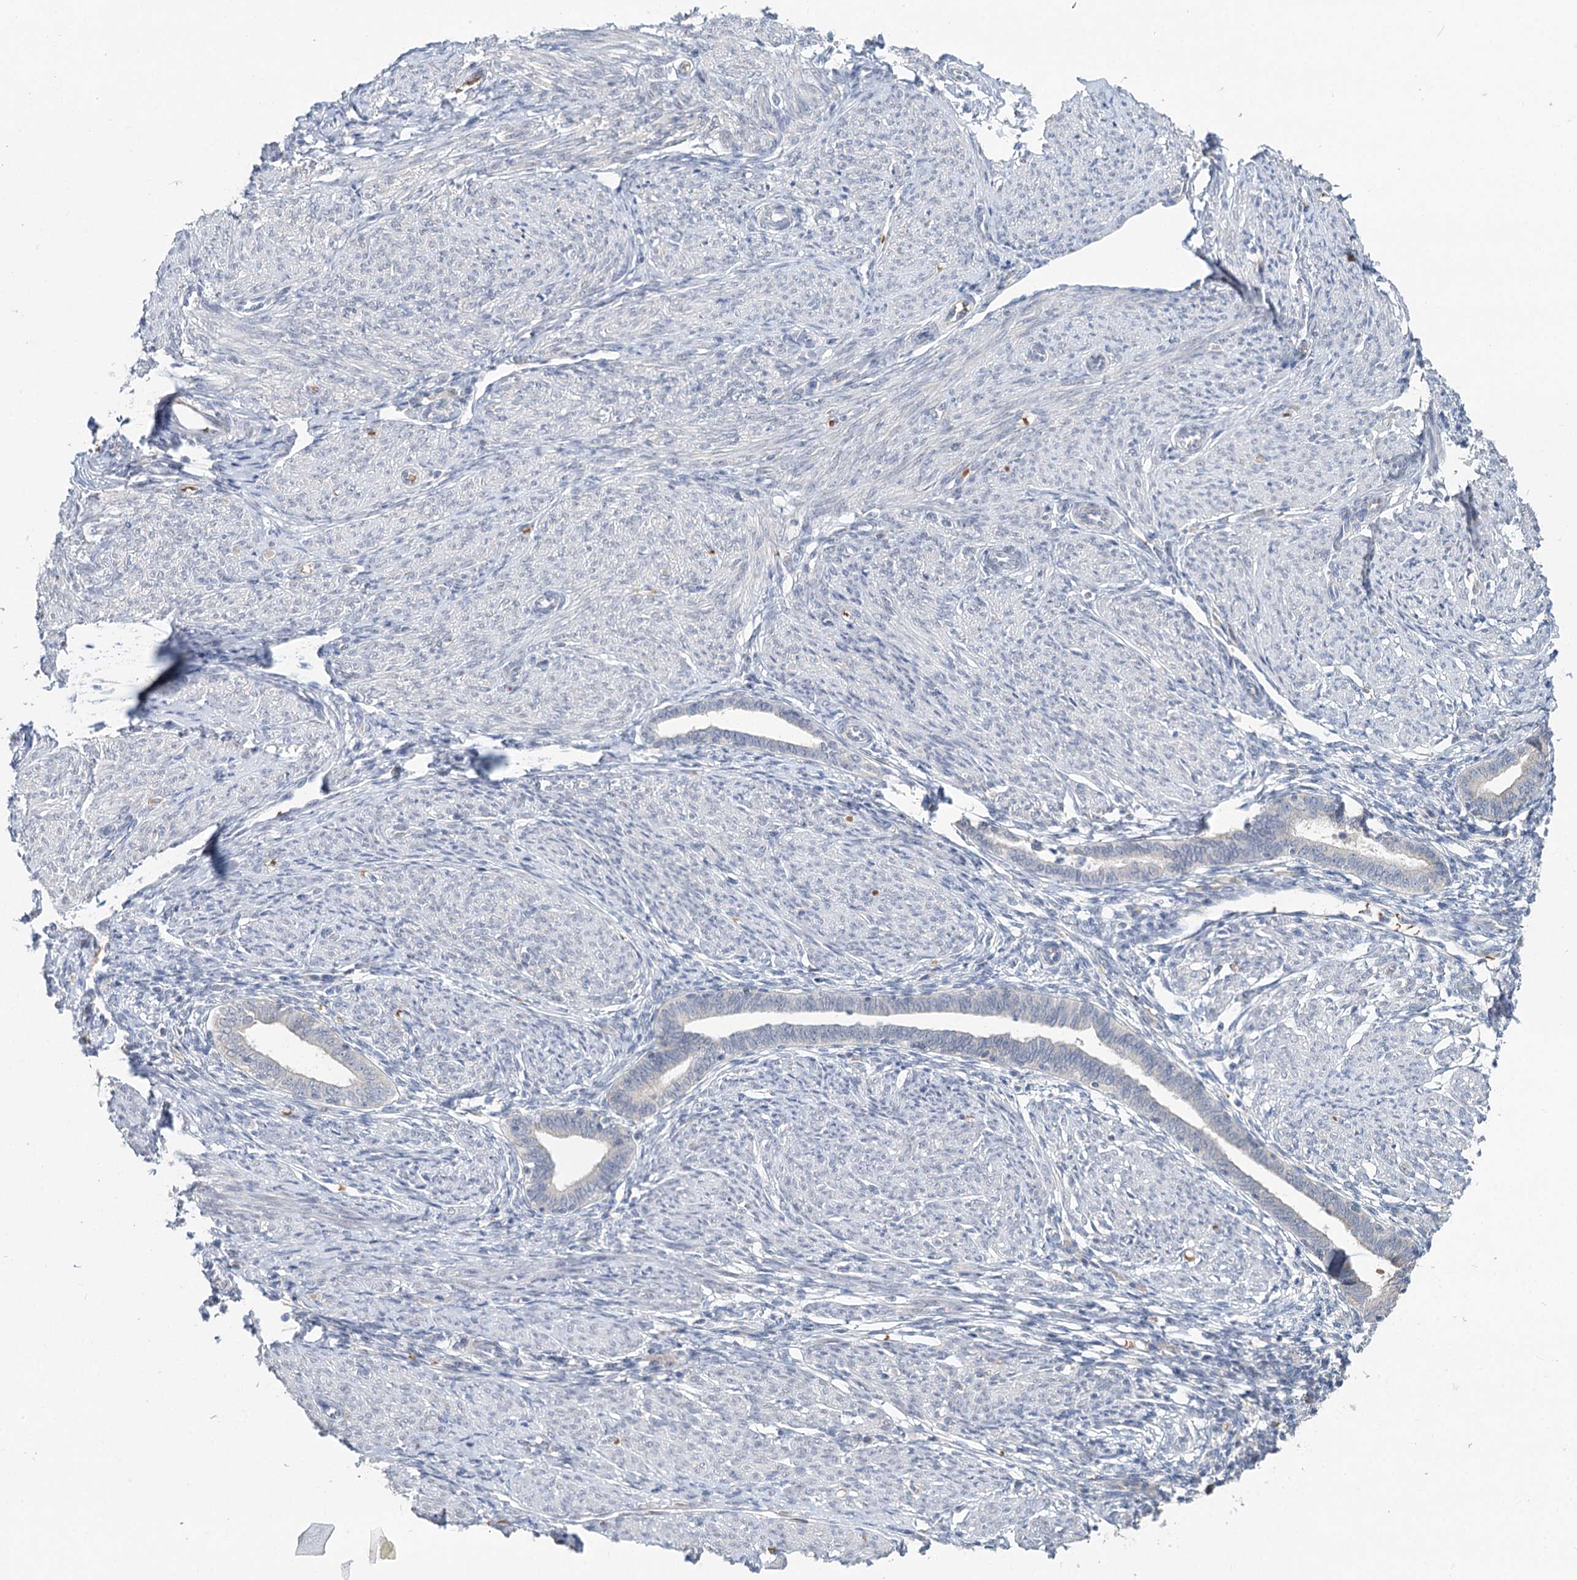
{"staining": {"intensity": "negative", "quantity": "none", "location": "none"}, "tissue": "endometrium", "cell_type": "Cells in endometrial stroma", "image_type": "normal", "snomed": [{"axis": "morphology", "description": "Normal tissue, NOS"}, {"axis": "topography", "description": "Endometrium"}], "caption": "Immunohistochemistry (IHC) micrograph of normal human endometrium stained for a protein (brown), which displays no positivity in cells in endometrial stroma.", "gene": "FBXO7", "patient": {"sex": "female", "age": 72}}